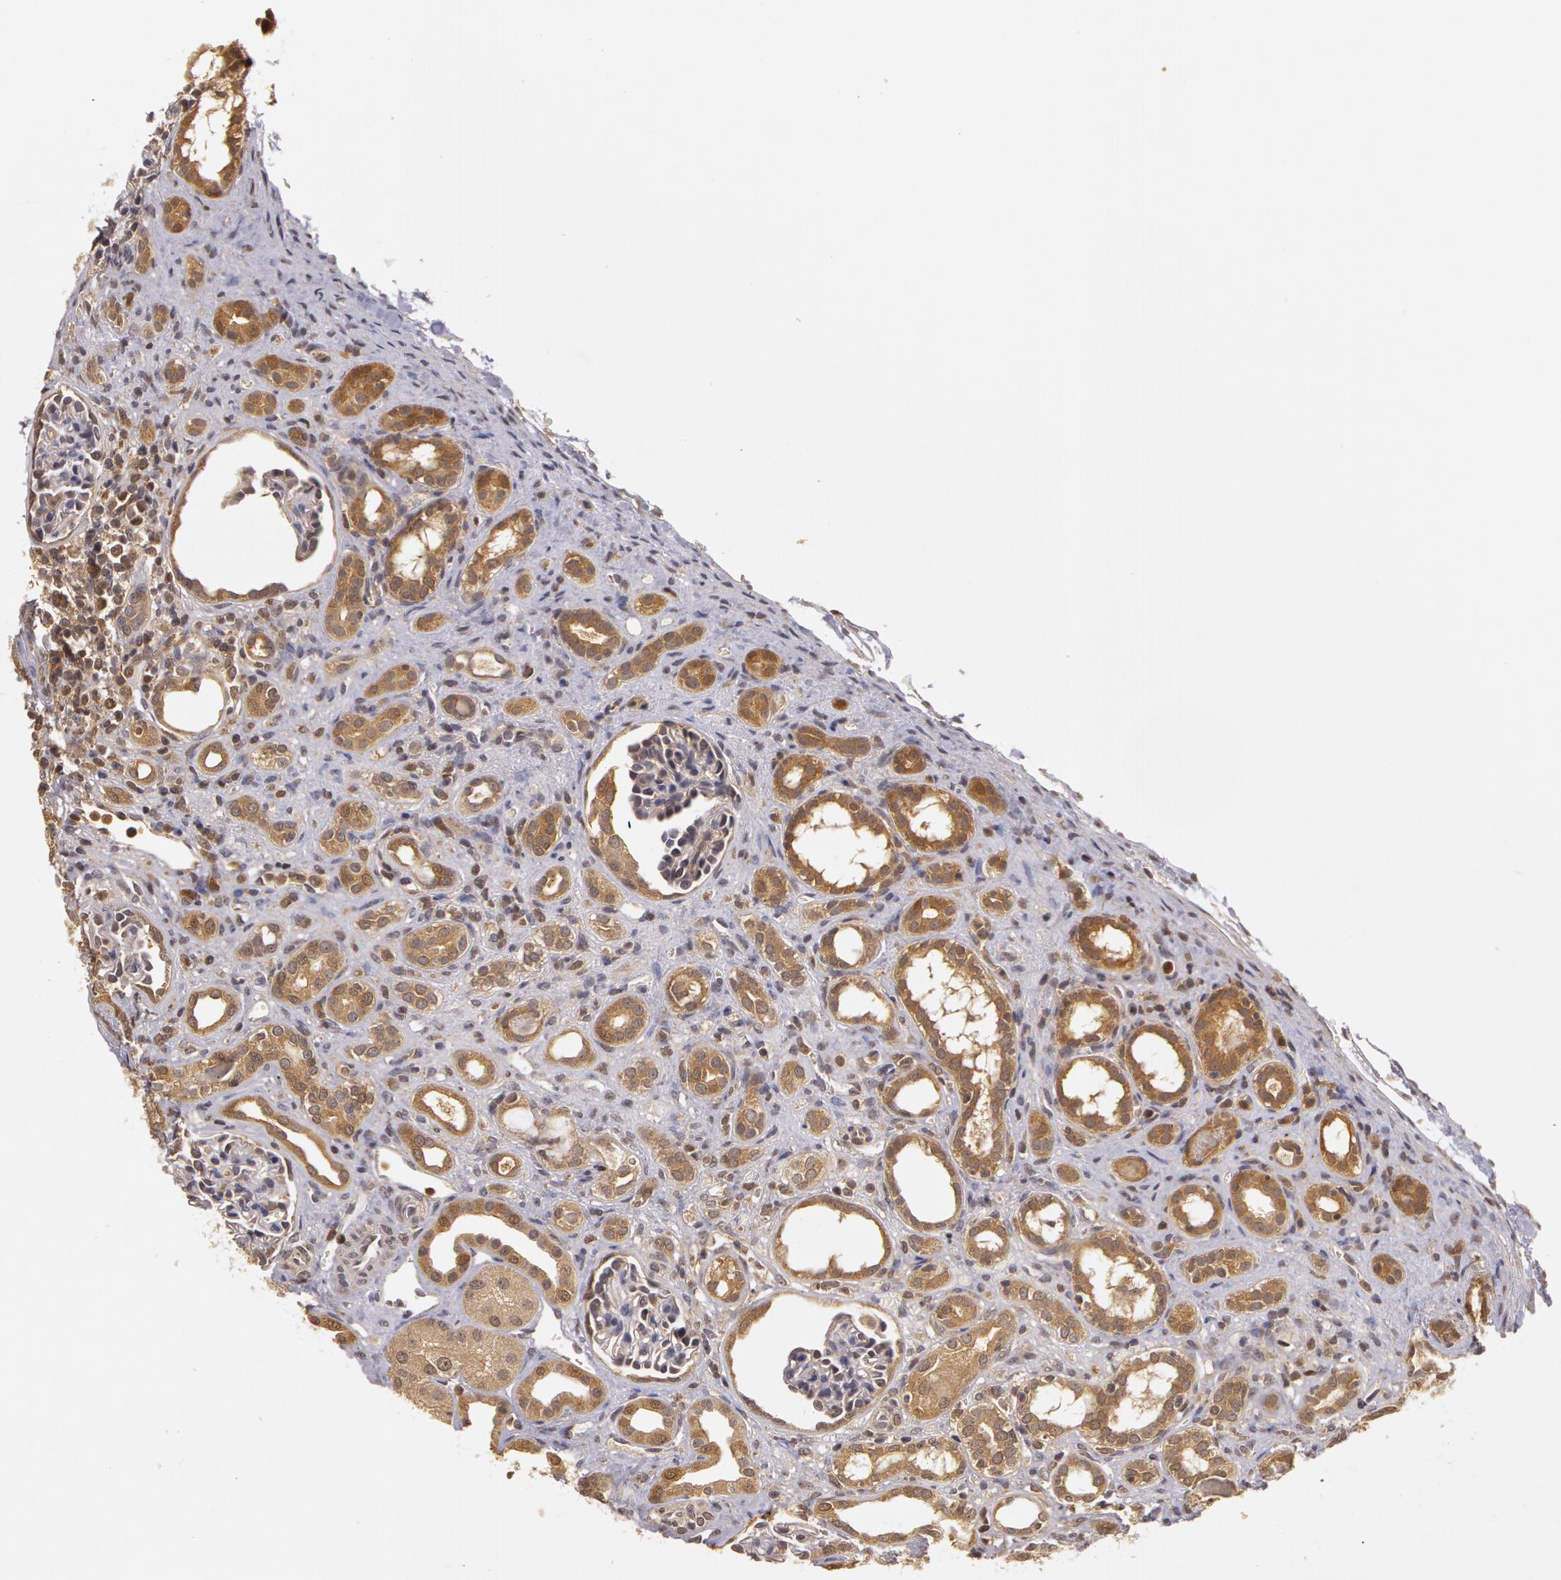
{"staining": {"intensity": "negative", "quantity": "none", "location": "none"}, "tissue": "kidney", "cell_type": "Cells in glomeruli", "image_type": "normal", "snomed": [{"axis": "morphology", "description": "Normal tissue, NOS"}, {"axis": "topography", "description": "Kidney"}], "caption": "Human kidney stained for a protein using IHC shows no staining in cells in glomeruli.", "gene": "AHSA1", "patient": {"sex": "male", "age": 7}}